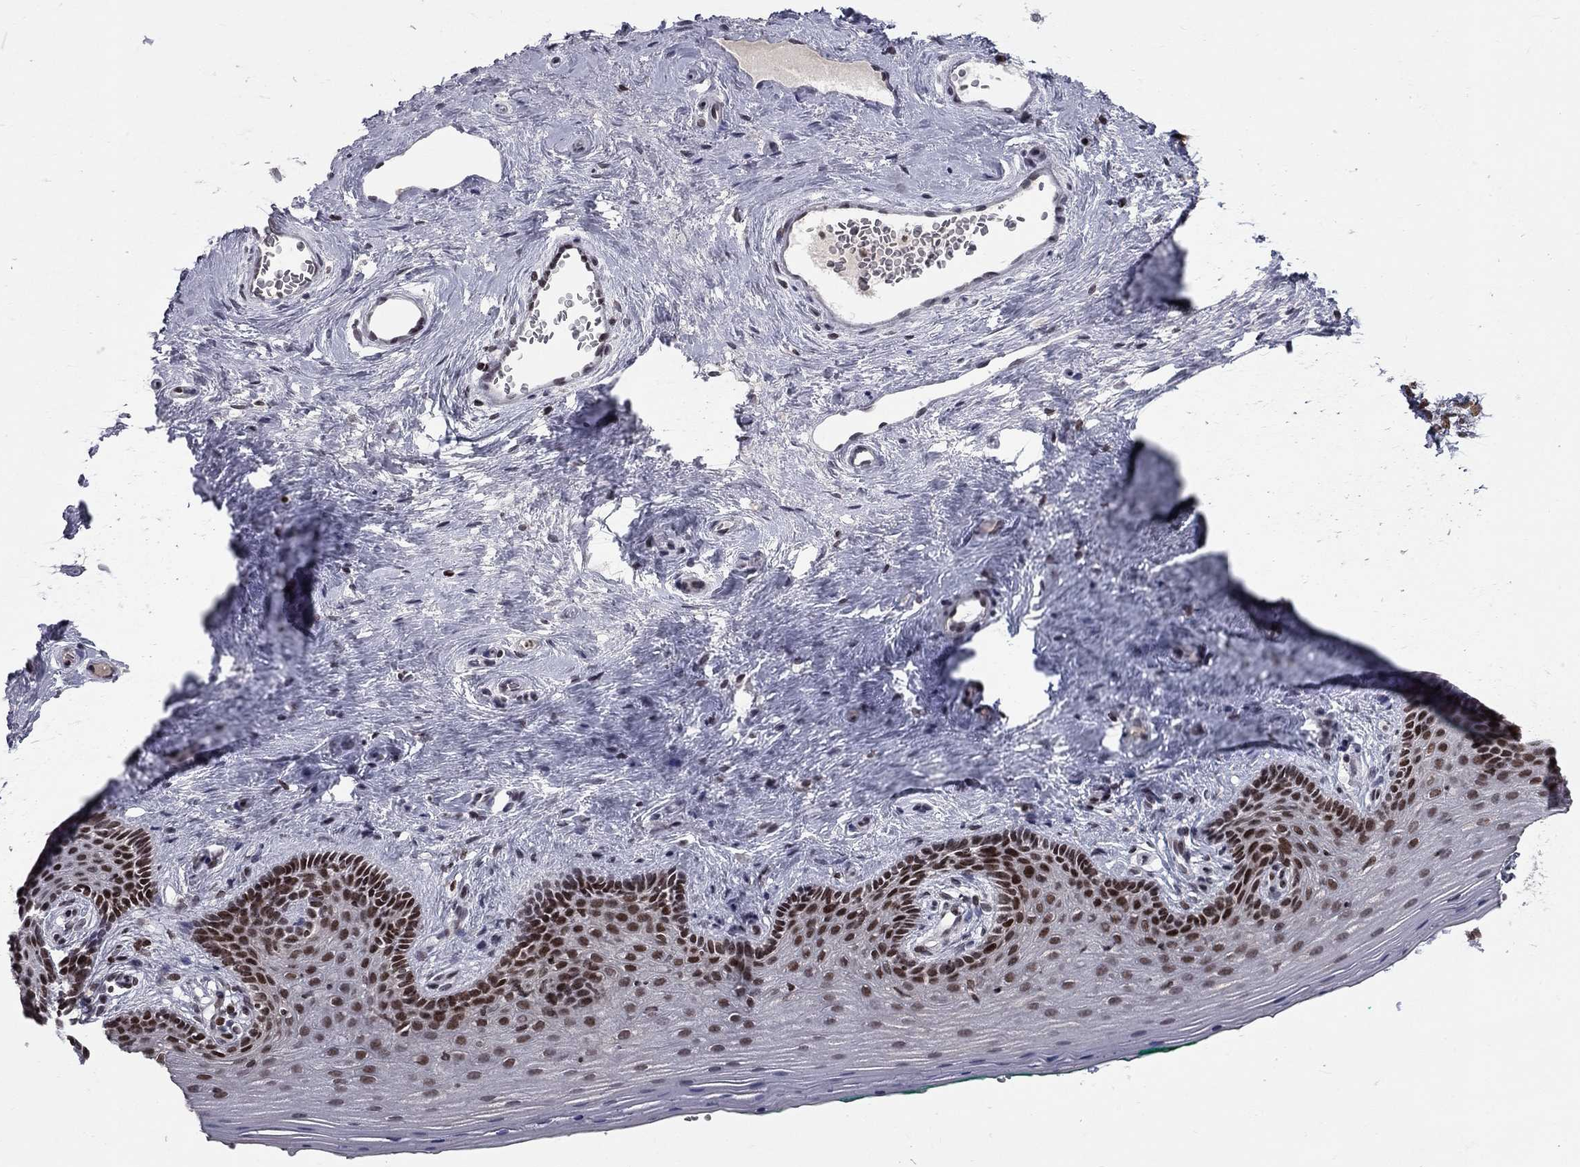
{"staining": {"intensity": "strong", "quantity": "25%-75%", "location": "nuclear"}, "tissue": "vagina", "cell_type": "Squamous epithelial cells", "image_type": "normal", "snomed": [{"axis": "morphology", "description": "Normal tissue, NOS"}, {"axis": "topography", "description": "Vagina"}], "caption": "Immunohistochemistry histopathology image of benign vagina stained for a protein (brown), which reveals high levels of strong nuclear staining in about 25%-75% of squamous epithelial cells.", "gene": "RNASEH2C", "patient": {"sex": "female", "age": 45}}